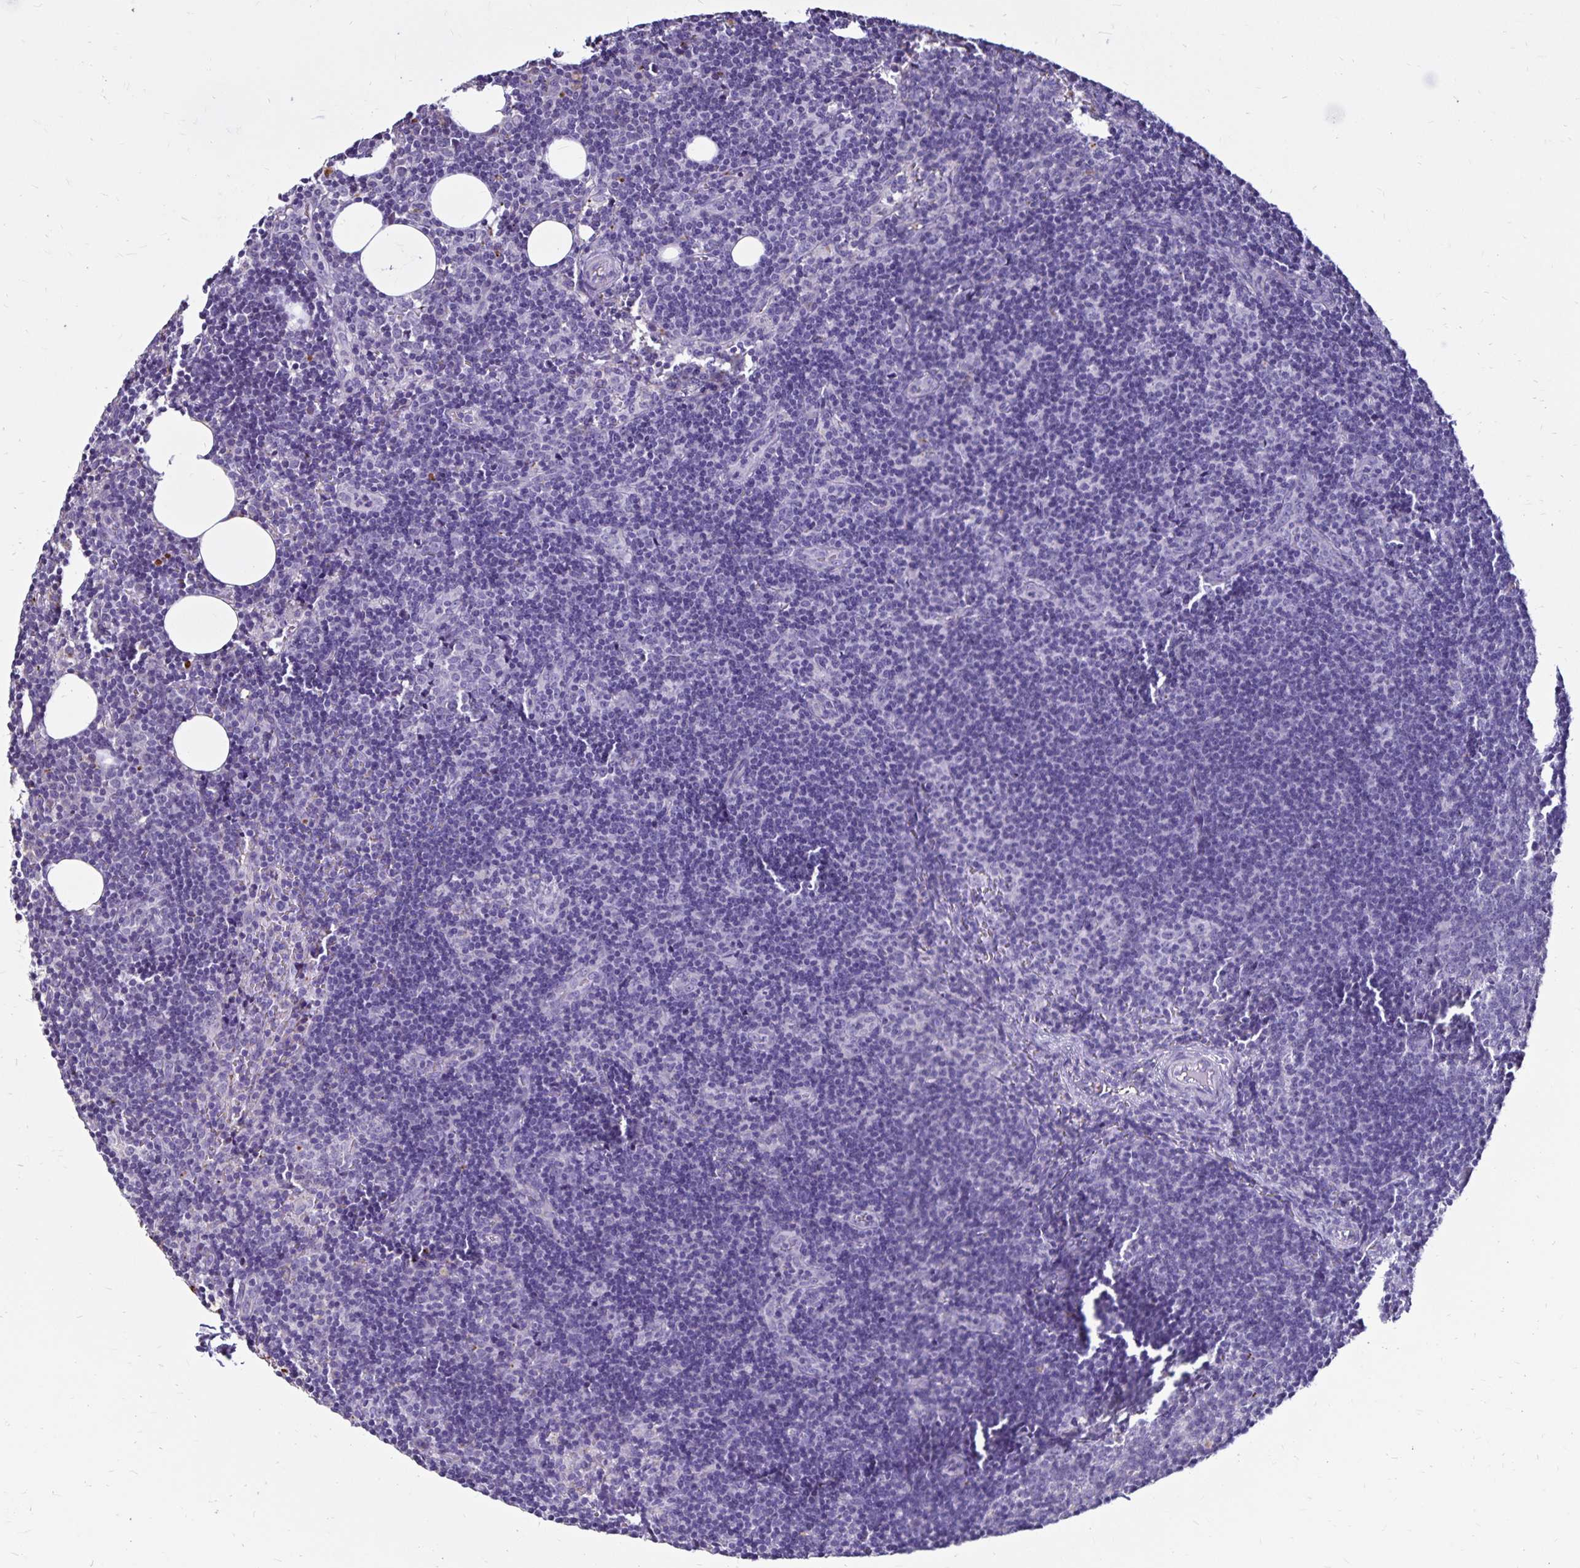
{"staining": {"intensity": "negative", "quantity": "none", "location": "none"}, "tissue": "lymph node", "cell_type": "Germinal center cells", "image_type": "normal", "snomed": [{"axis": "morphology", "description": "Normal tissue, NOS"}, {"axis": "topography", "description": "Lymph node"}], "caption": "This is an immunohistochemistry photomicrograph of unremarkable human lymph node. There is no staining in germinal center cells.", "gene": "EVPL", "patient": {"sex": "female", "age": 41}}